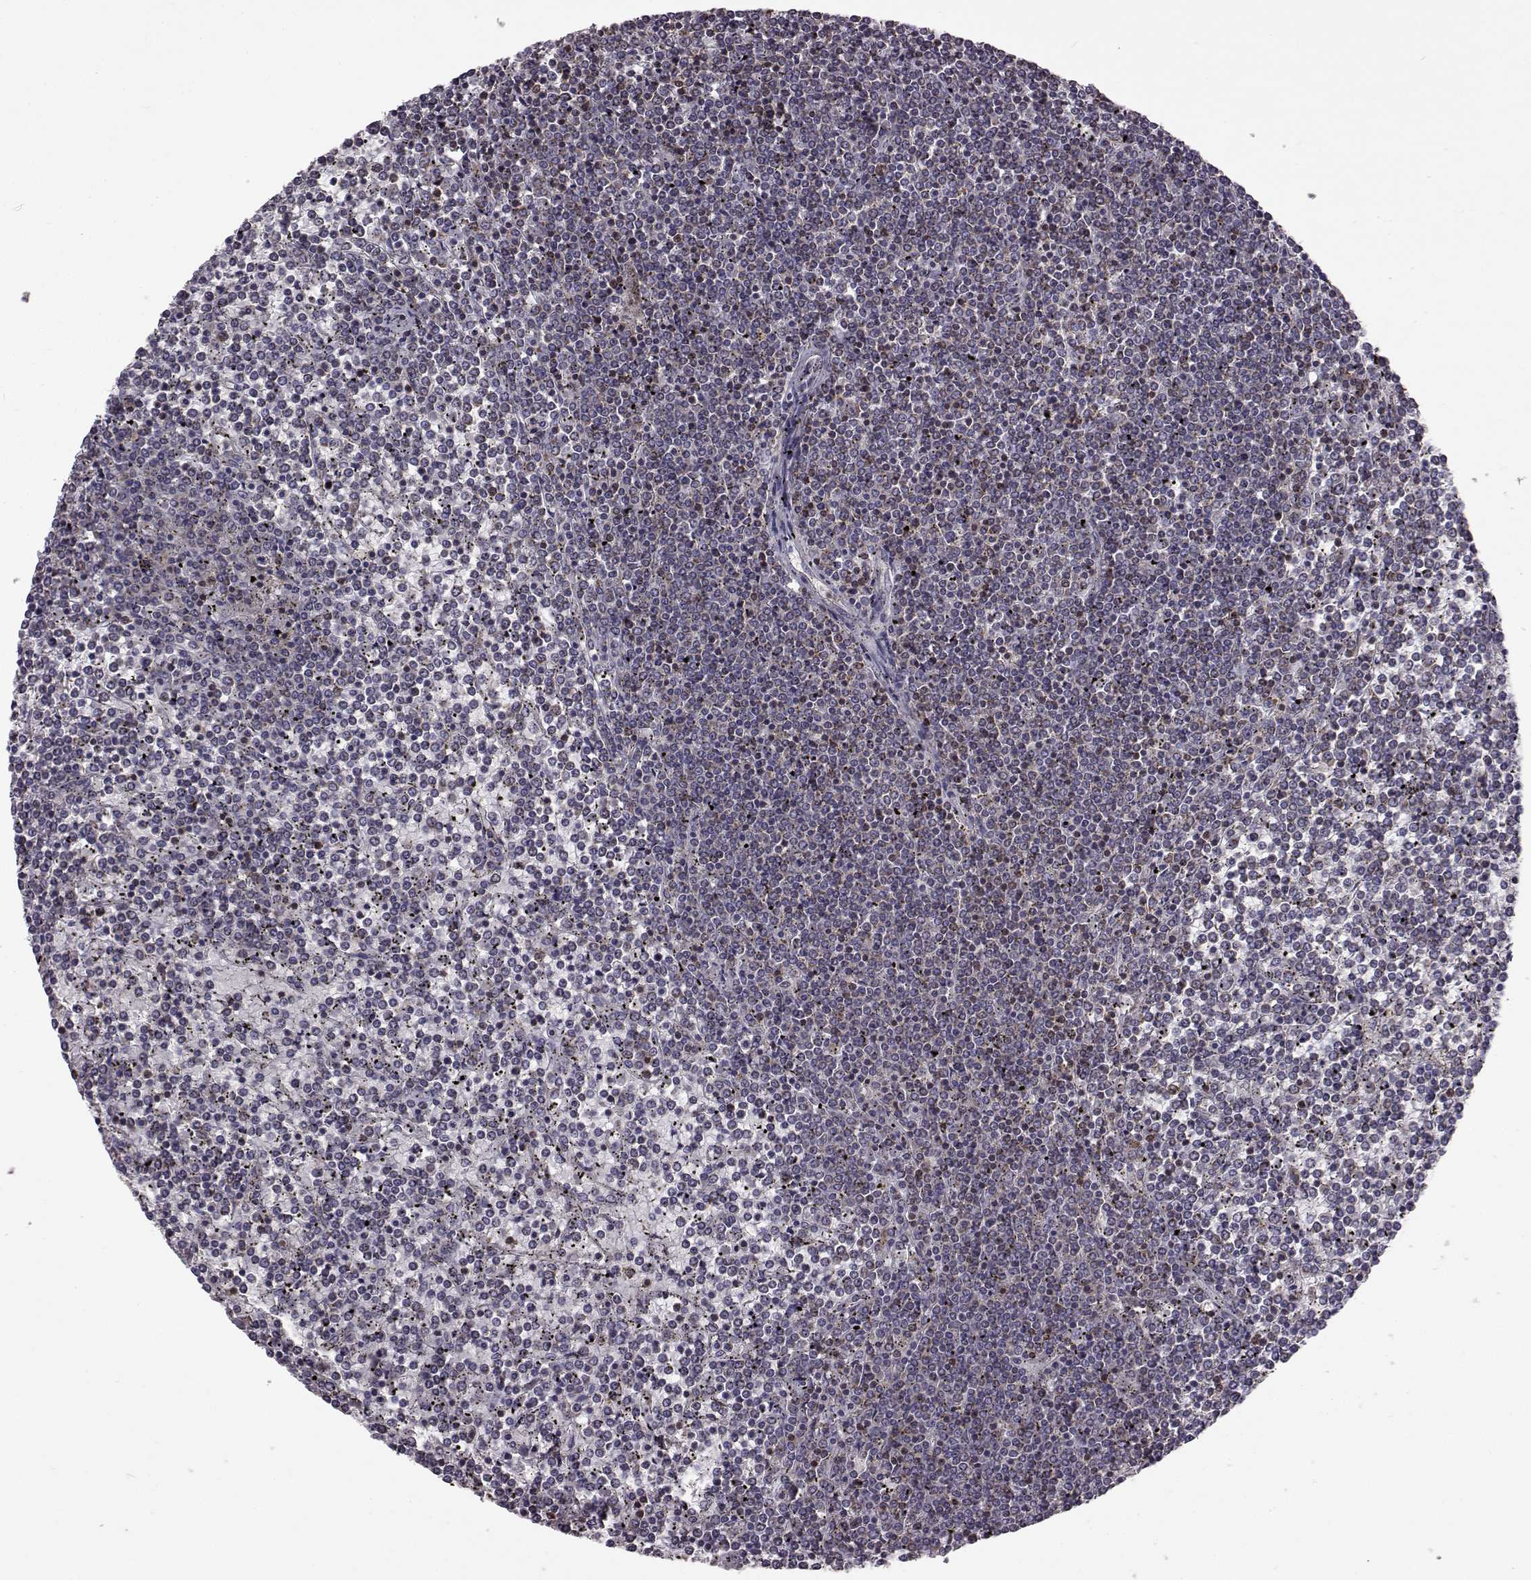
{"staining": {"intensity": "negative", "quantity": "none", "location": "none"}, "tissue": "lymphoma", "cell_type": "Tumor cells", "image_type": "cancer", "snomed": [{"axis": "morphology", "description": "Malignant lymphoma, non-Hodgkin's type, Low grade"}, {"axis": "topography", "description": "Spleen"}], "caption": "High magnification brightfield microscopy of malignant lymphoma, non-Hodgkin's type (low-grade) stained with DAB (3,3'-diaminobenzidine) (brown) and counterstained with hematoxylin (blue): tumor cells show no significant staining.", "gene": "DOK2", "patient": {"sex": "female", "age": 19}}